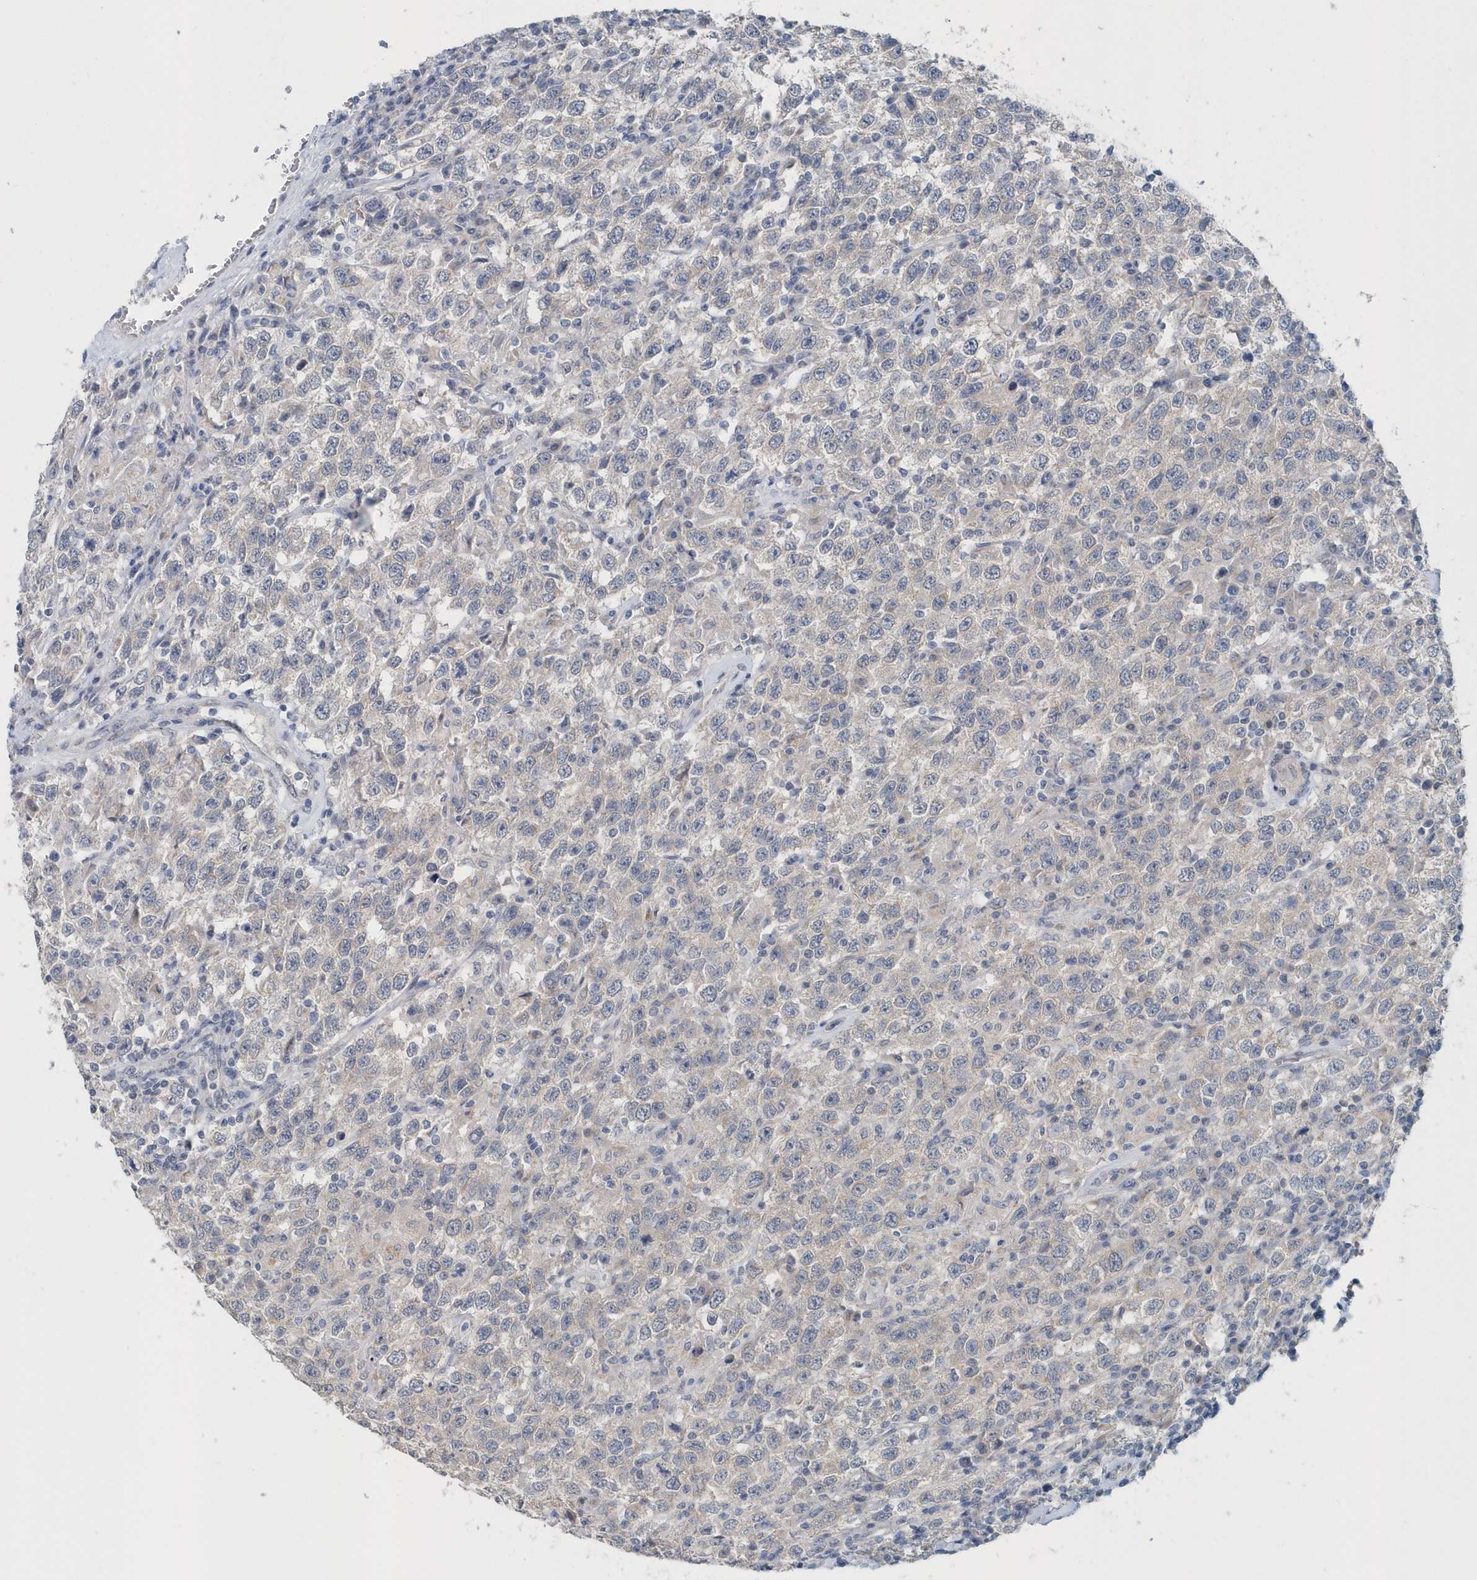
{"staining": {"intensity": "negative", "quantity": "none", "location": "none"}, "tissue": "testis cancer", "cell_type": "Tumor cells", "image_type": "cancer", "snomed": [{"axis": "morphology", "description": "Seminoma, NOS"}, {"axis": "topography", "description": "Testis"}], "caption": "Protein analysis of testis cancer (seminoma) demonstrates no significant positivity in tumor cells. Nuclei are stained in blue.", "gene": "PFN2", "patient": {"sex": "male", "age": 41}}